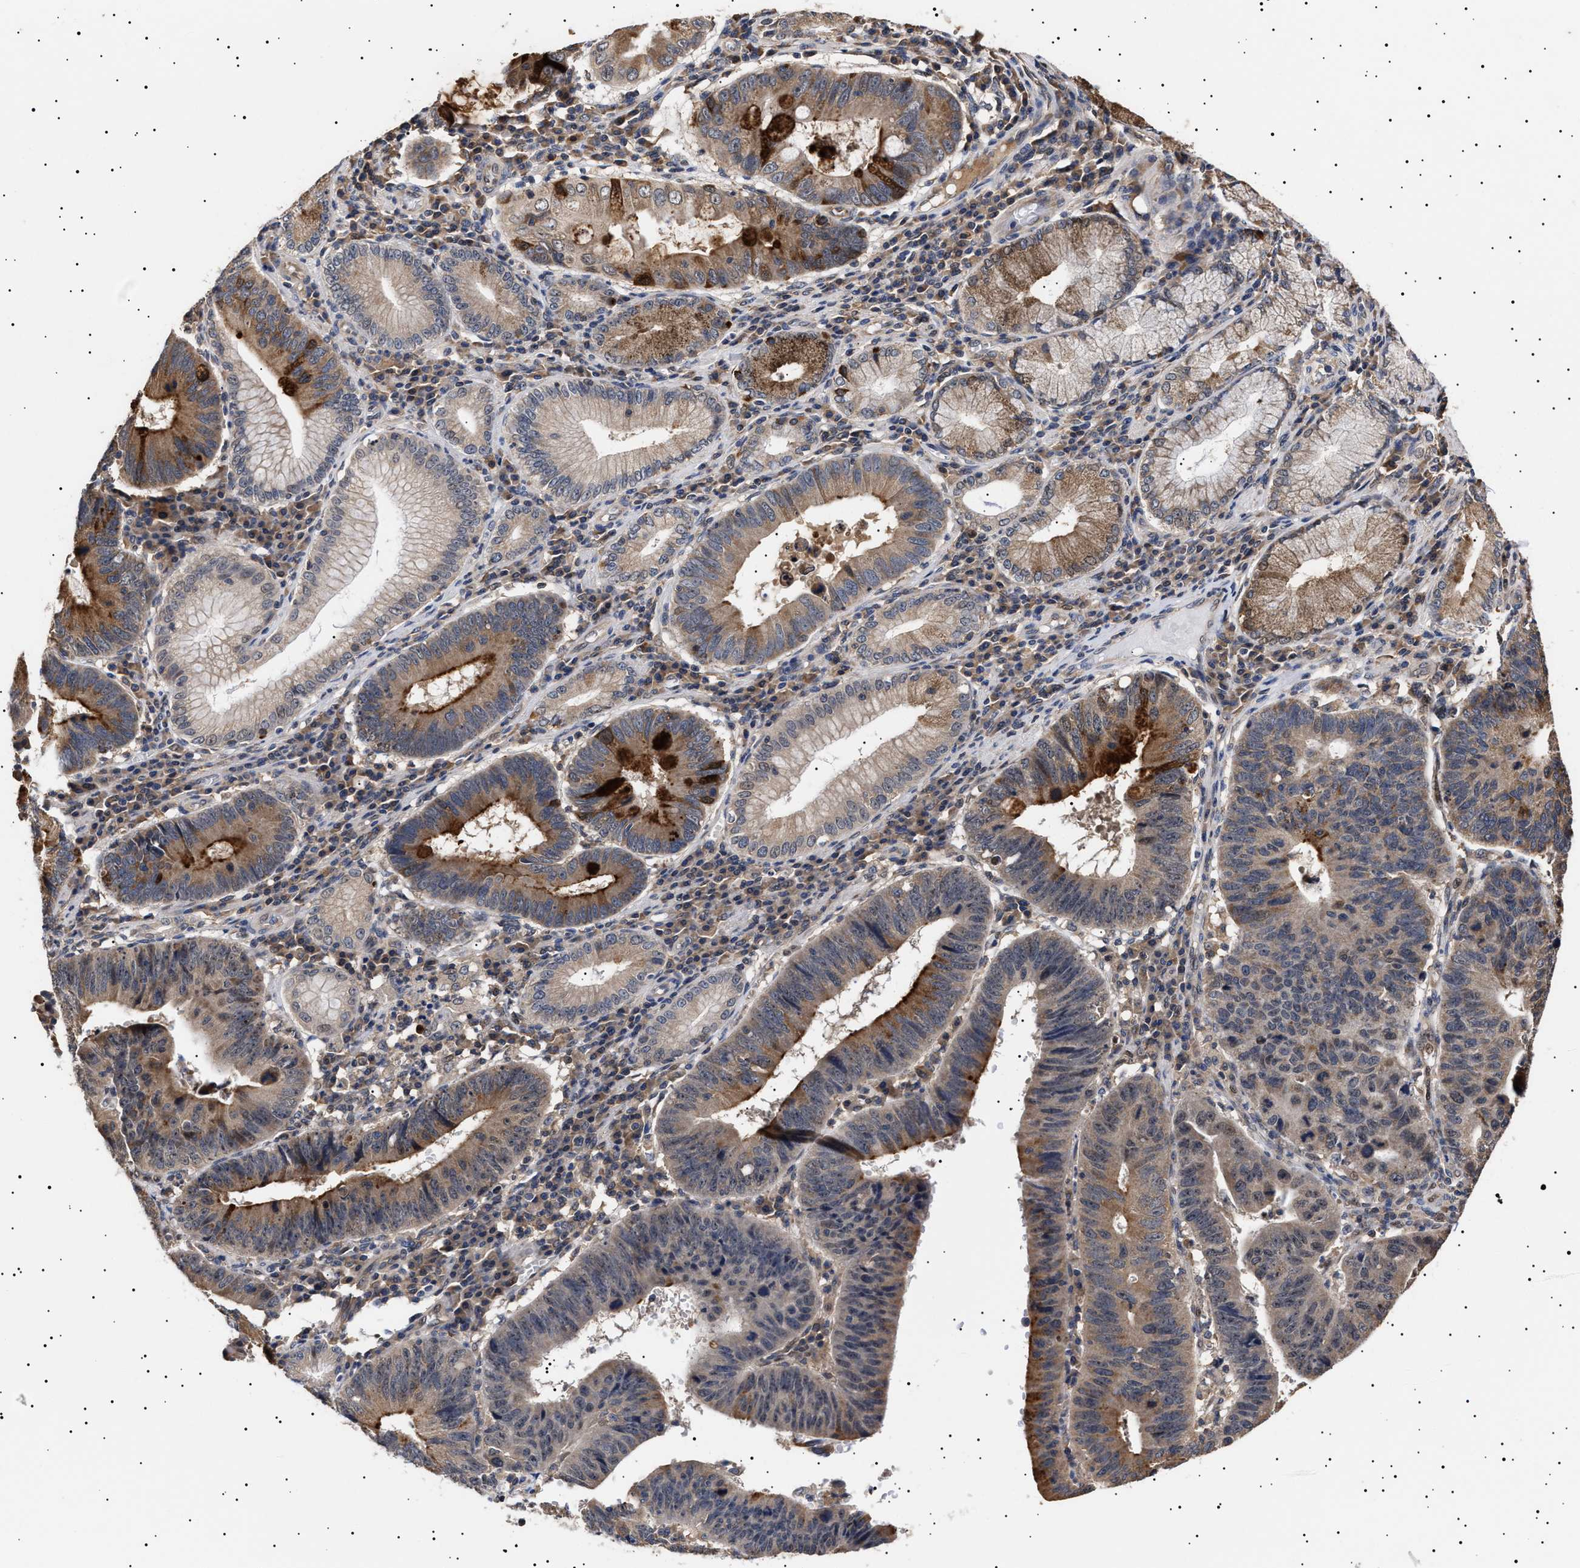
{"staining": {"intensity": "moderate", "quantity": ">75%", "location": "cytoplasmic/membranous"}, "tissue": "stomach cancer", "cell_type": "Tumor cells", "image_type": "cancer", "snomed": [{"axis": "morphology", "description": "Adenocarcinoma, NOS"}, {"axis": "topography", "description": "Stomach"}], "caption": "Brown immunohistochemical staining in stomach adenocarcinoma exhibits moderate cytoplasmic/membranous positivity in approximately >75% of tumor cells. The protein is stained brown, and the nuclei are stained in blue (DAB IHC with brightfield microscopy, high magnification).", "gene": "KRBA1", "patient": {"sex": "male", "age": 59}}